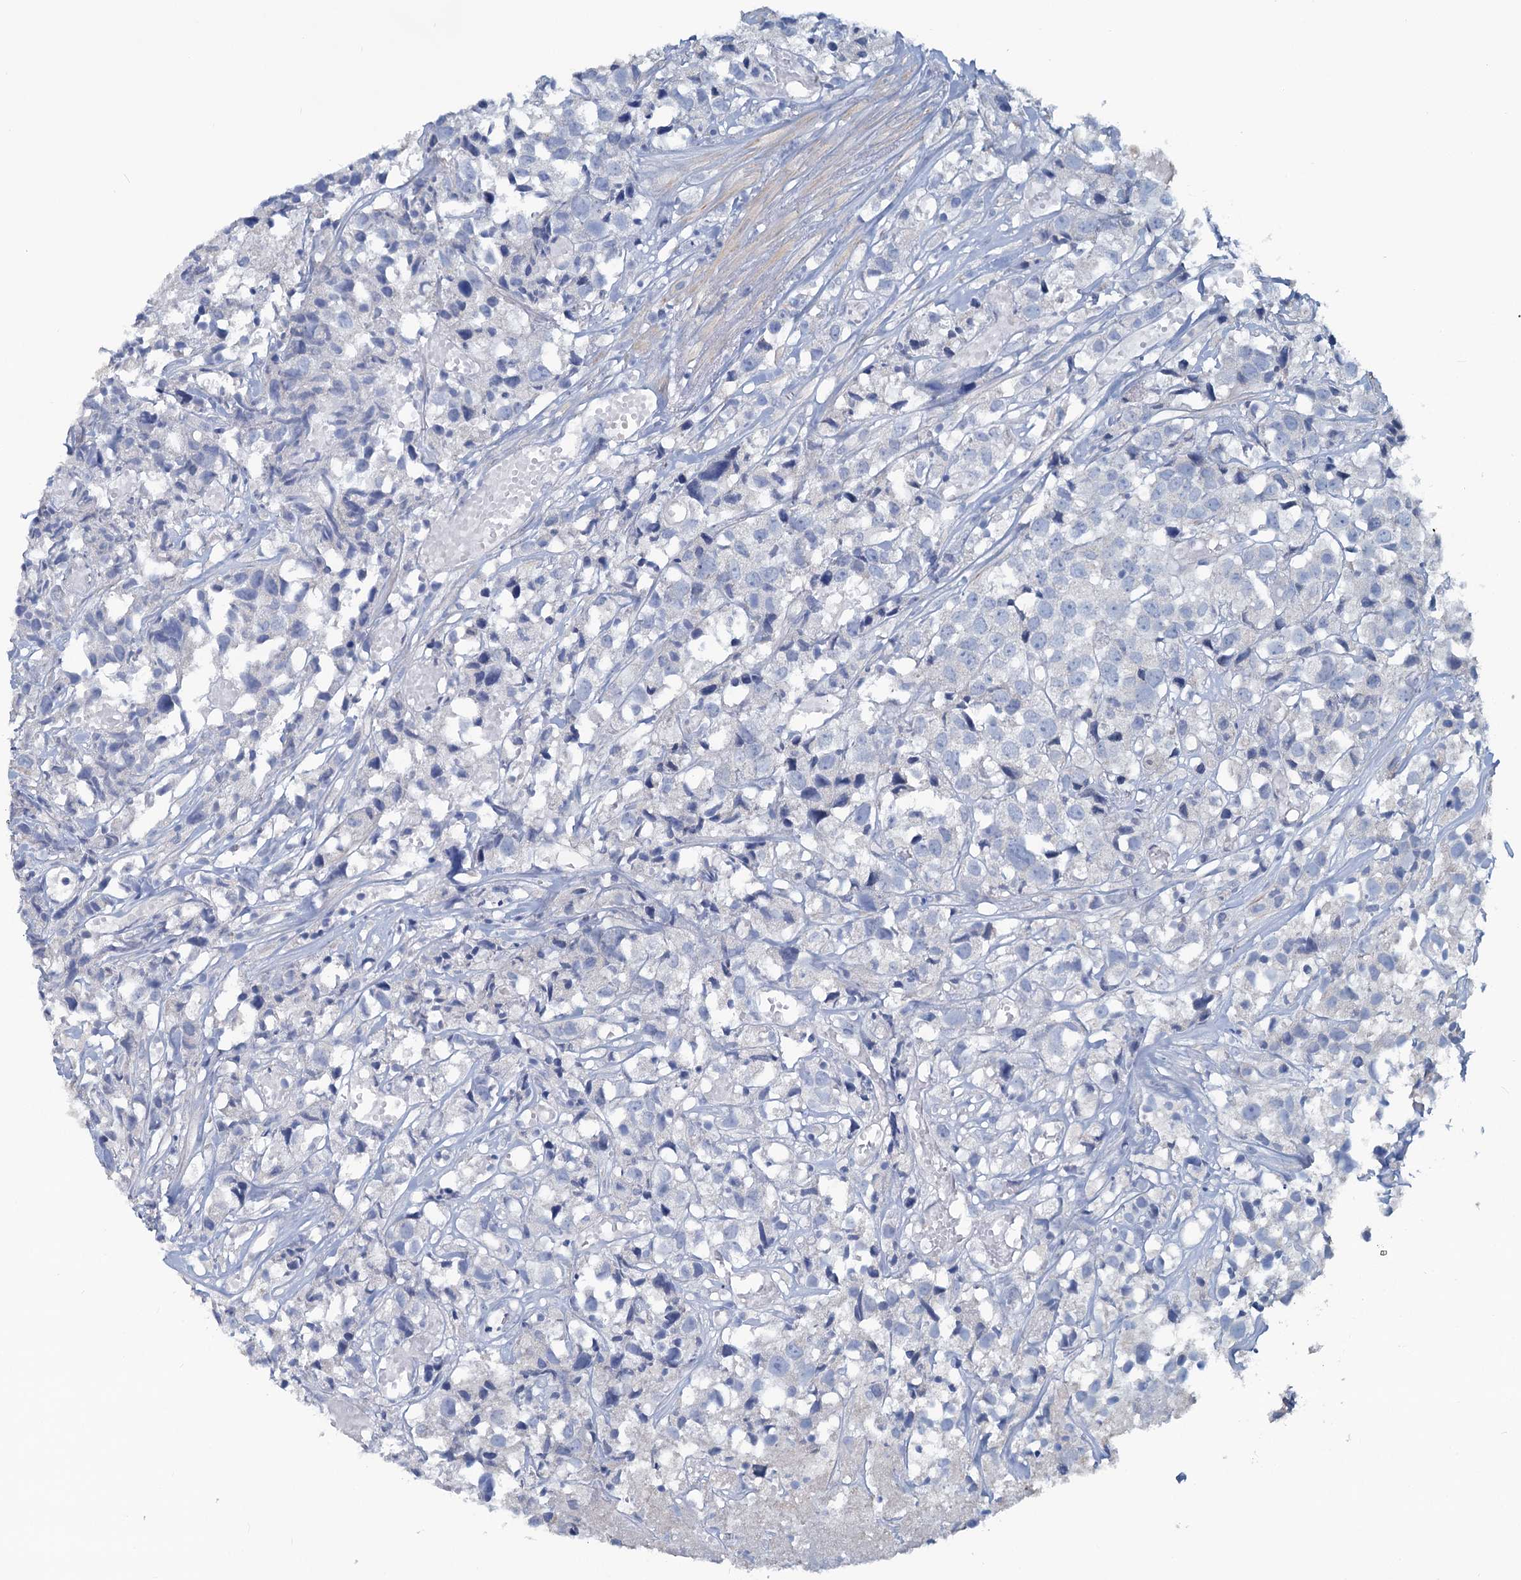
{"staining": {"intensity": "negative", "quantity": "none", "location": "none"}, "tissue": "urothelial cancer", "cell_type": "Tumor cells", "image_type": "cancer", "snomed": [{"axis": "morphology", "description": "Urothelial carcinoma, High grade"}, {"axis": "topography", "description": "Urinary bladder"}], "caption": "DAB (3,3'-diaminobenzidine) immunohistochemical staining of urothelial cancer displays no significant positivity in tumor cells. (DAB (3,3'-diaminobenzidine) immunohistochemistry (IHC), high magnification).", "gene": "SLC1A3", "patient": {"sex": "female", "age": 75}}